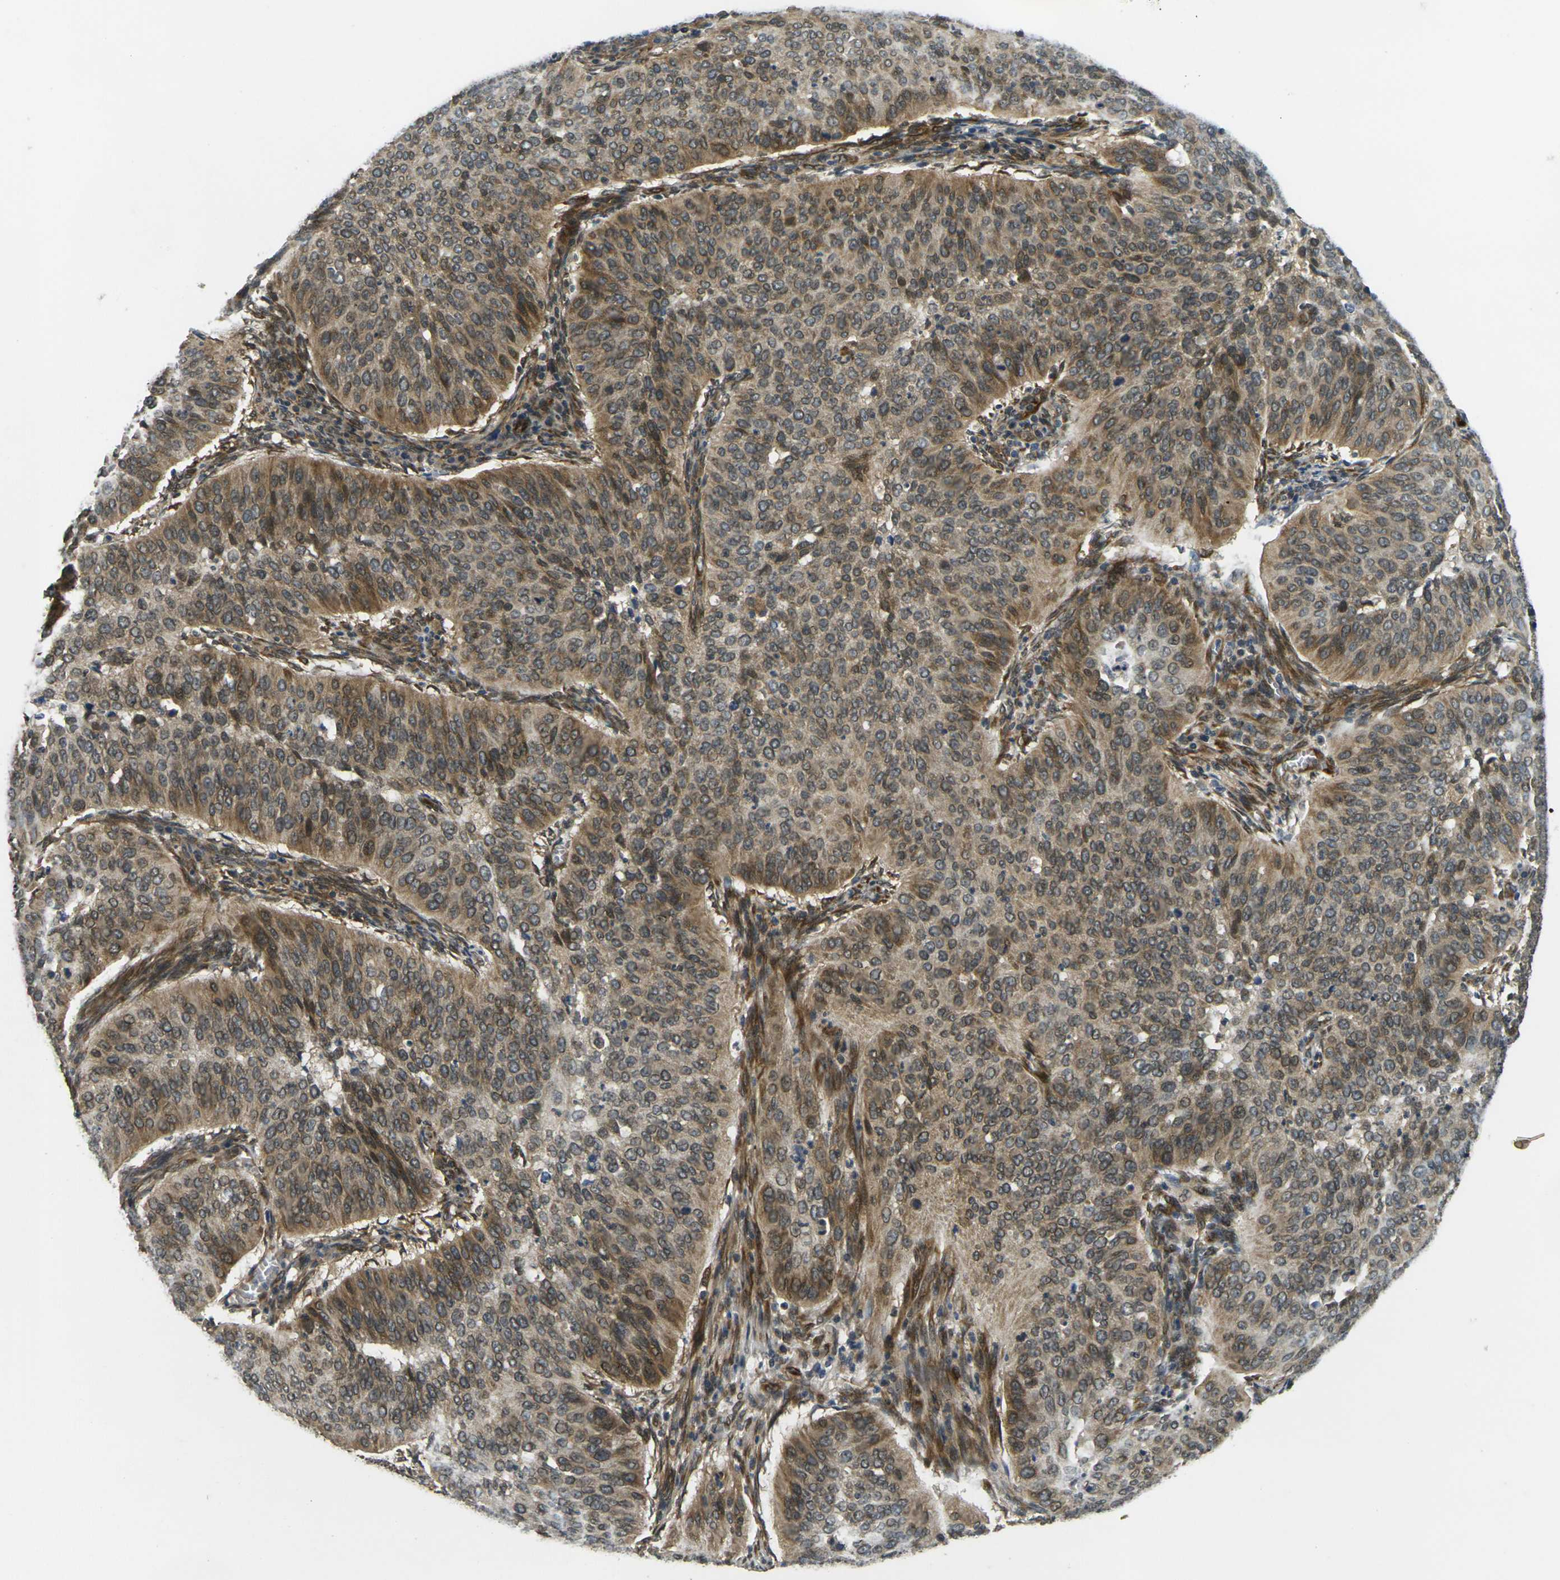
{"staining": {"intensity": "moderate", "quantity": "25%-75%", "location": "cytoplasmic/membranous"}, "tissue": "cervical cancer", "cell_type": "Tumor cells", "image_type": "cancer", "snomed": [{"axis": "morphology", "description": "Normal tissue, NOS"}, {"axis": "morphology", "description": "Squamous cell carcinoma, NOS"}, {"axis": "topography", "description": "Cervix"}], "caption": "DAB (3,3'-diaminobenzidine) immunohistochemical staining of human squamous cell carcinoma (cervical) shows moderate cytoplasmic/membranous protein positivity in approximately 25%-75% of tumor cells.", "gene": "FUT11", "patient": {"sex": "female", "age": 39}}